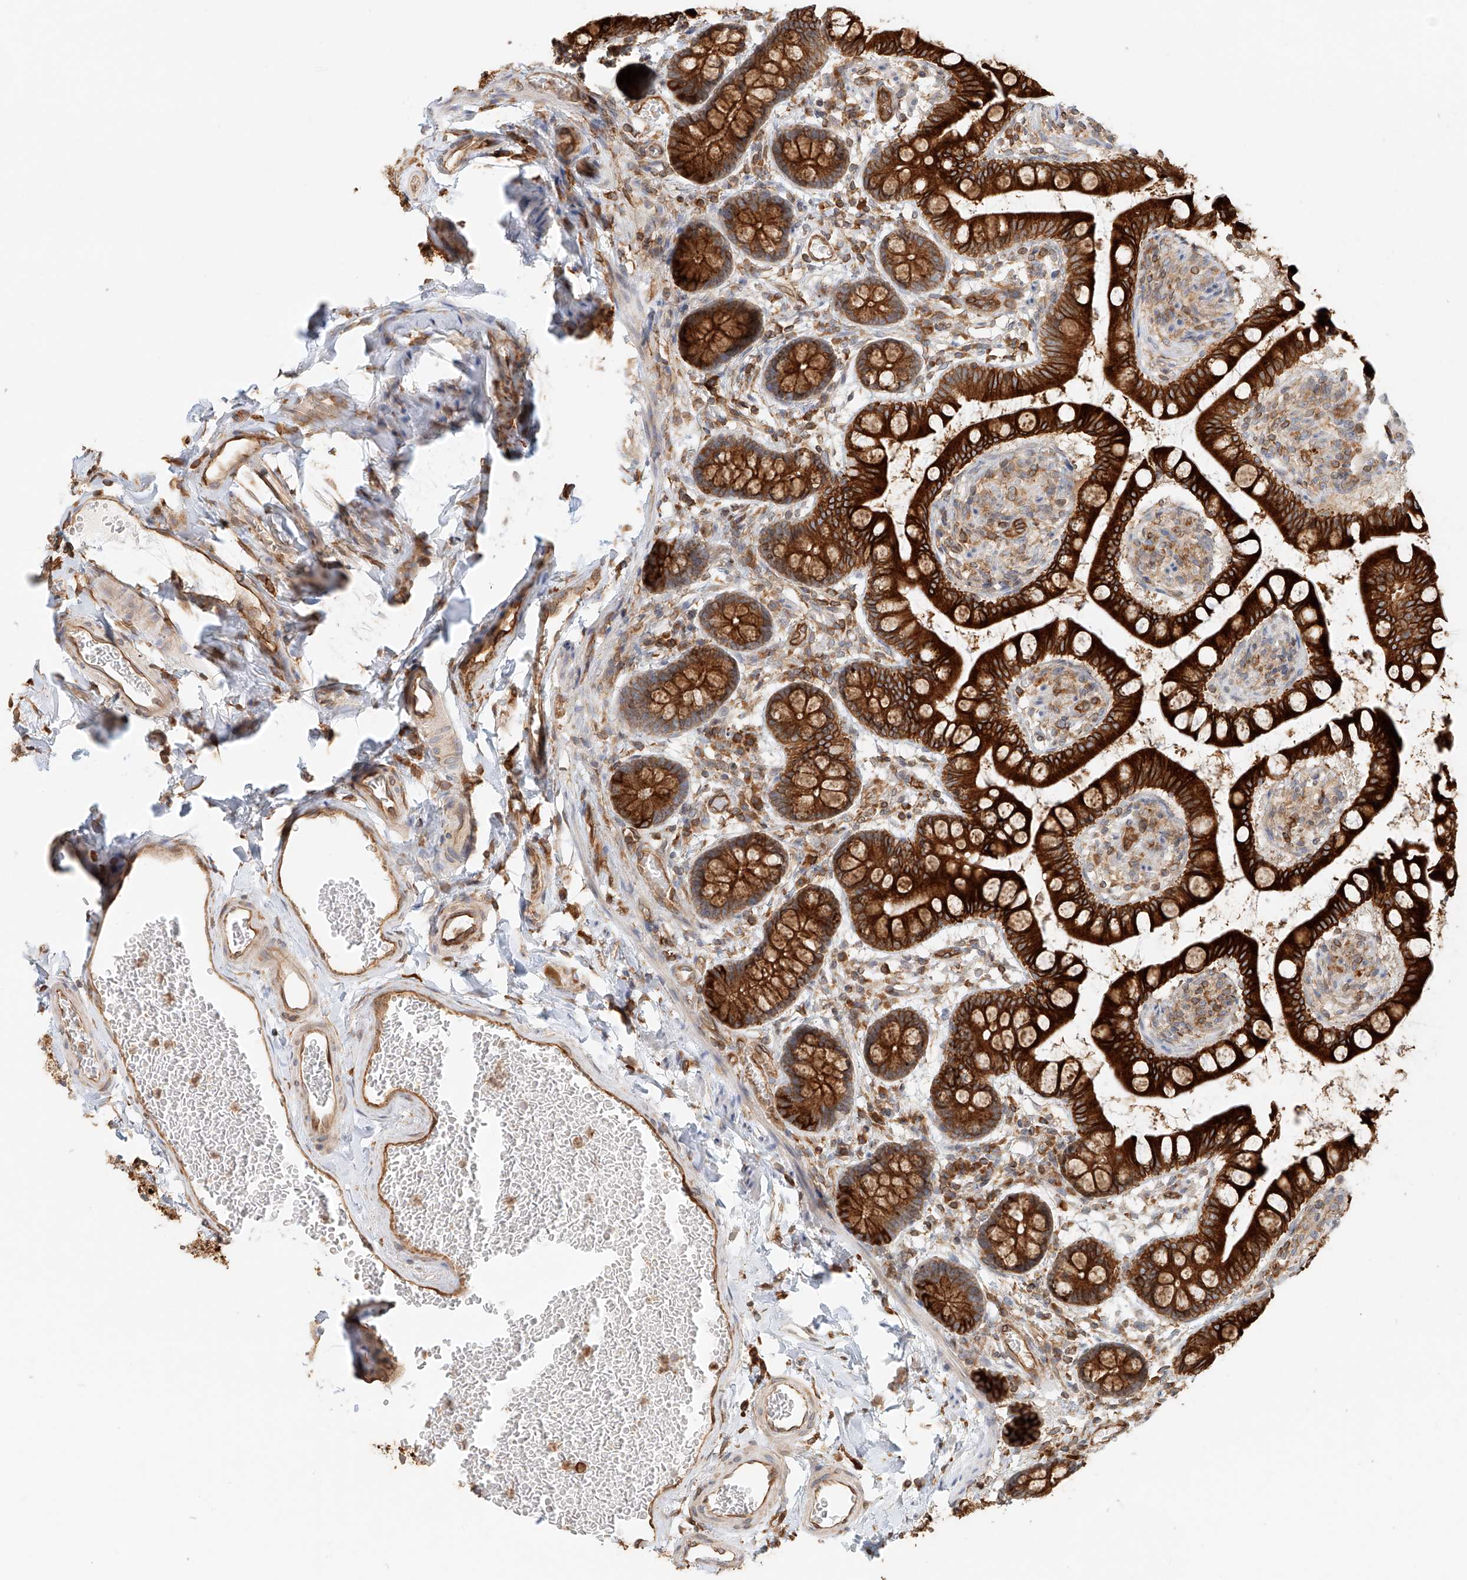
{"staining": {"intensity": "strong", "quantity": ">75%", "location": "cytoplasmic/membranous"}, "tissue": "small intestine", "cell_type": "Glandular cells", "image_type": "normal", "snomed": [{"axis": "morphology", "description": "Normal tissue, NOS"}, {"axis": "topography", "description": "Small intestine"}], "caption": "The image exhibits immunohistochemical staining of unremarkable small intestine. There is strong cytoplasmic/membranous positivity is identified in approximately >75% of glandular cells.", "gene": "DHRS7", "patient": {"sex": "male", "age": 52}}